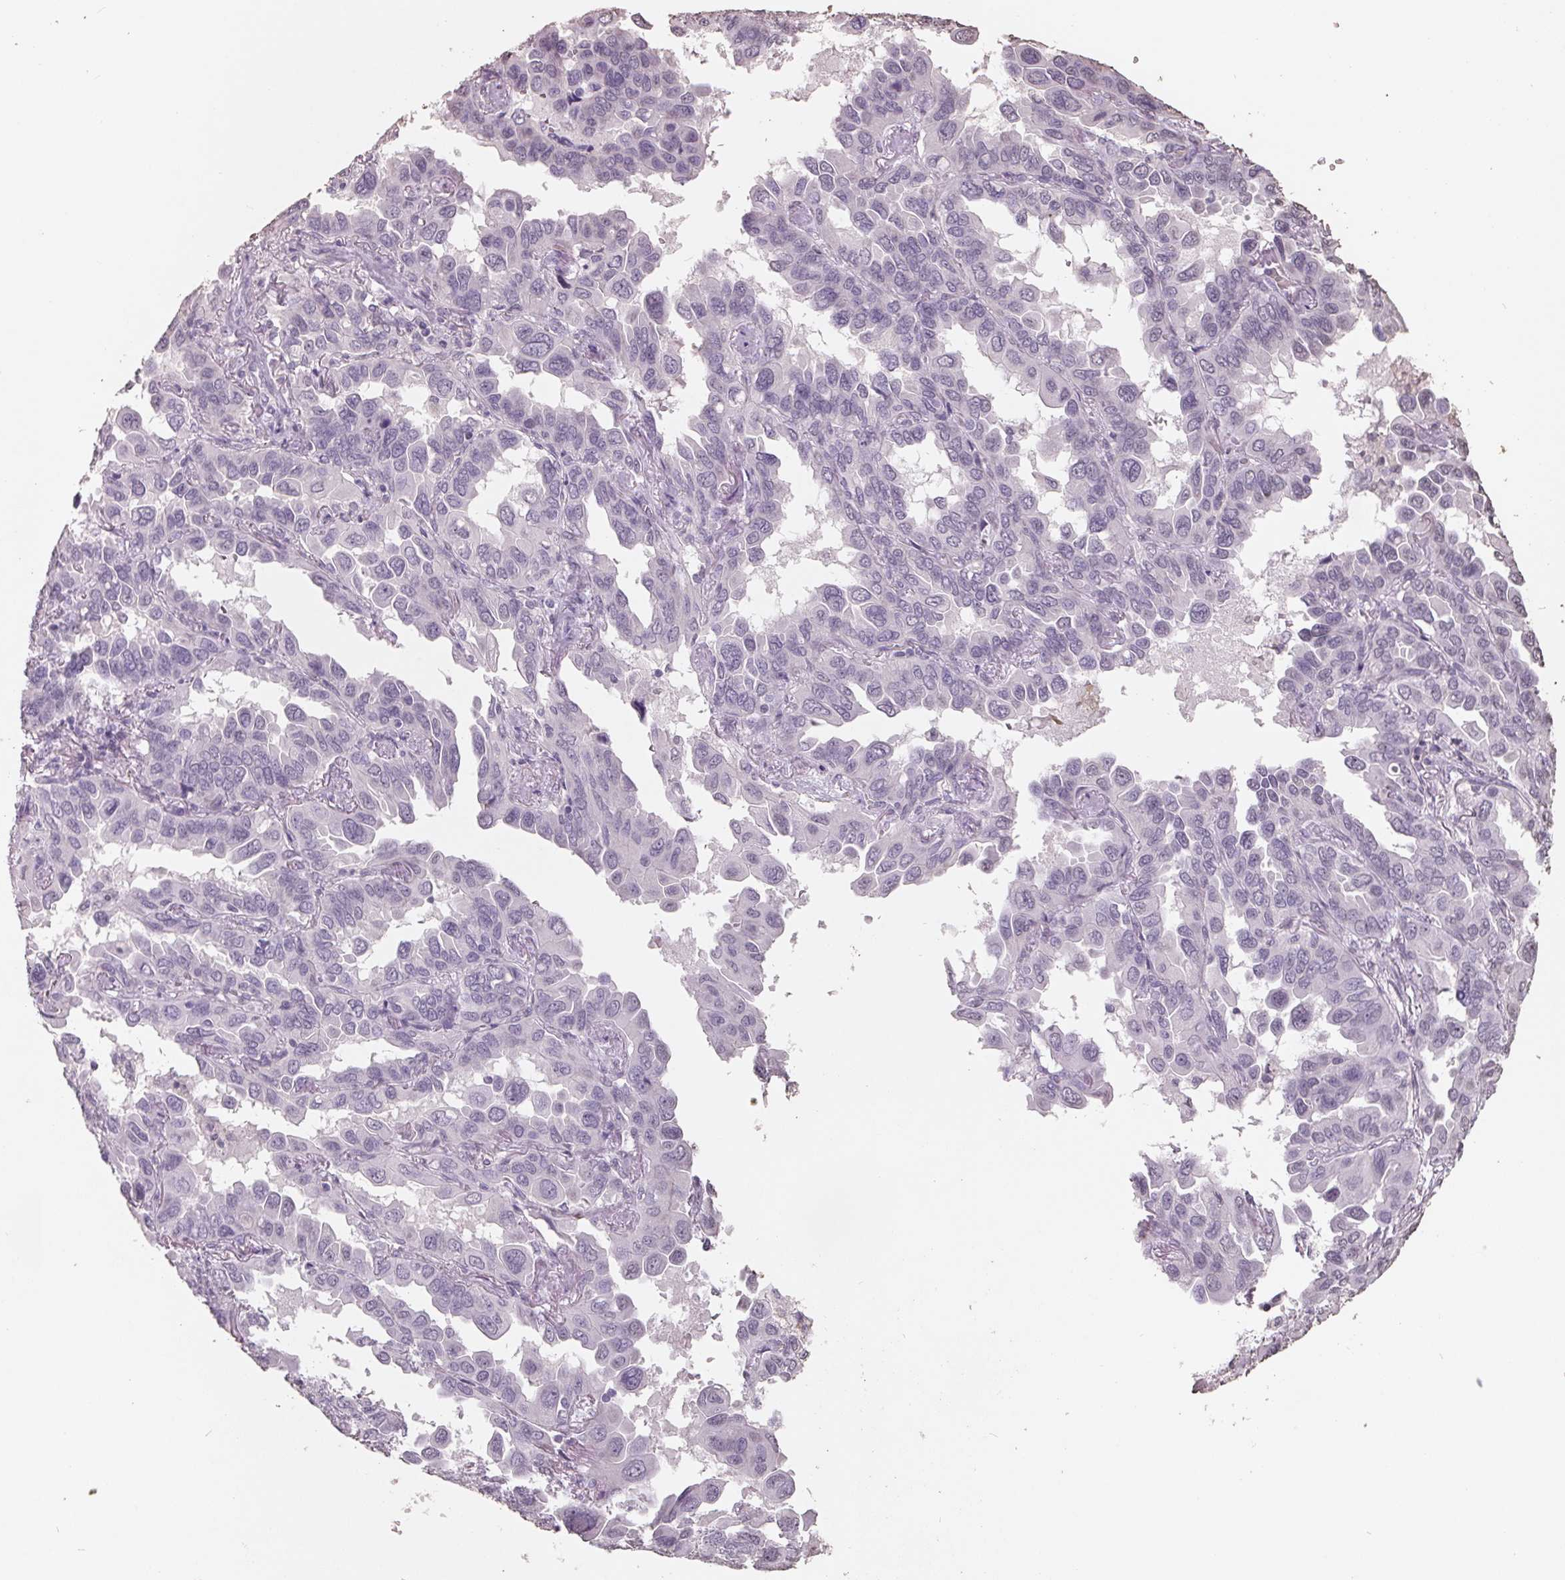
{"staining": {"intensity": "negative", "quantity": "none", "location": "none"}, "tissue": "lung cancer", "cell_type": "Tumor cells", "image_type": "cancer", "snomed": [{"axis": "morphology", "description": "Adenocarcinoma, NOS"}, {"axis": "topography", "description": "Lung"}], "caption": "The photomicrograph demonstrates no significant positivity in tumor cells of lung adenocarcinoma.", "gene": "FTCD", "patient": {"sex": "male", "age": 64}}